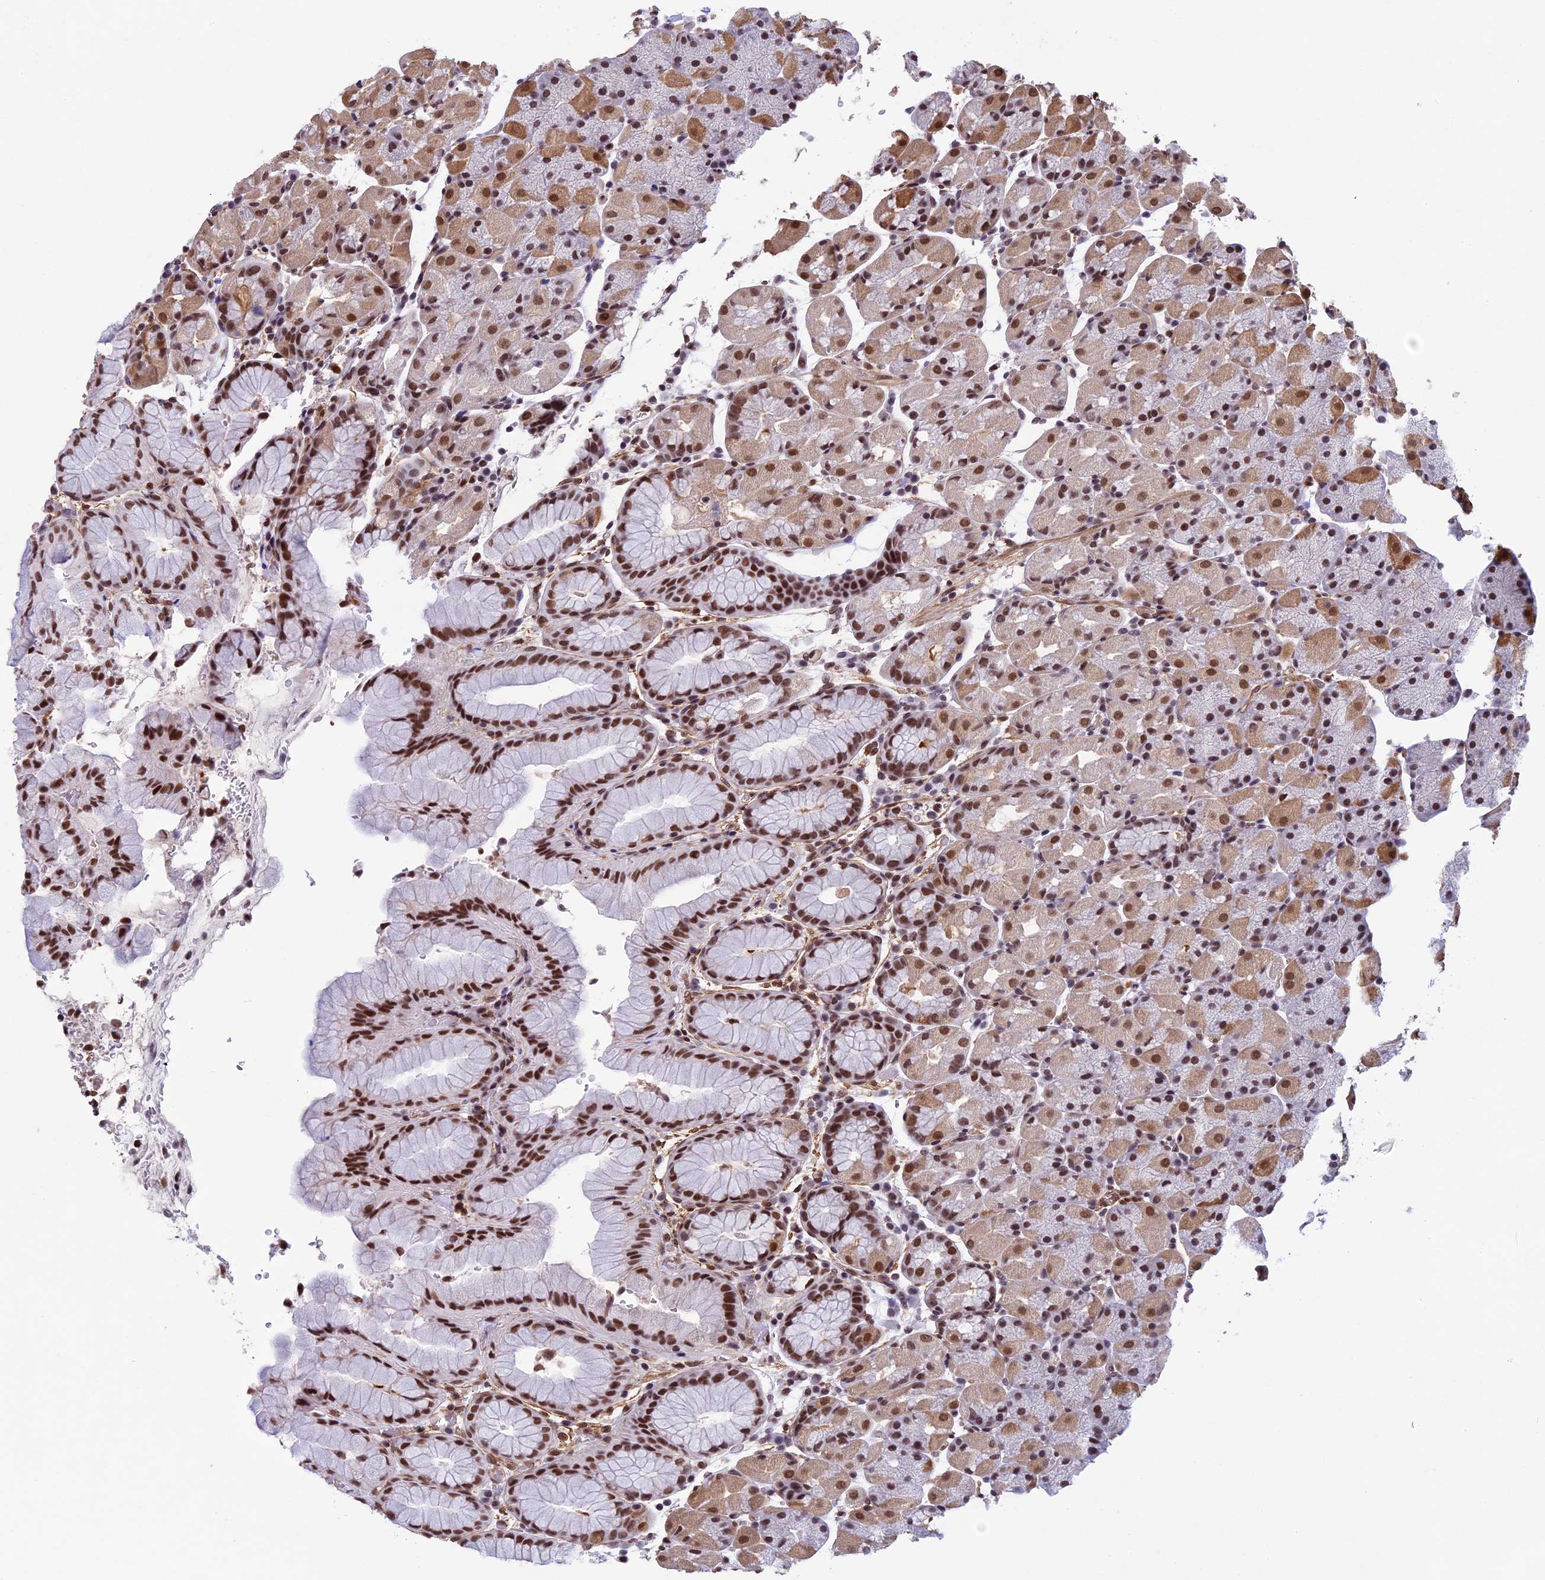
{"staining": {"intensity": "strong", "quantity": ">75%", "location": "cytoplasmic/membranous,nuclear"}, "tissue": "stomach", "cell_type": "Glandular cells", "image_type": "normal", "snomed": [{"axis": "morphology", "description": "Normal tissue, NOS"}, {"axis": "topography", "description": "Stomach, upper"}, {"axis": "topography", "description": "Stomach, lower"}], "caption": "Glandular cells display high levels of strong cytoplasmic/membranous,nuclear staining in approximately >75% of cells in normal human stomach.", "gene": "NIPBL", "patient": {"sex": "male", "age": 67}}